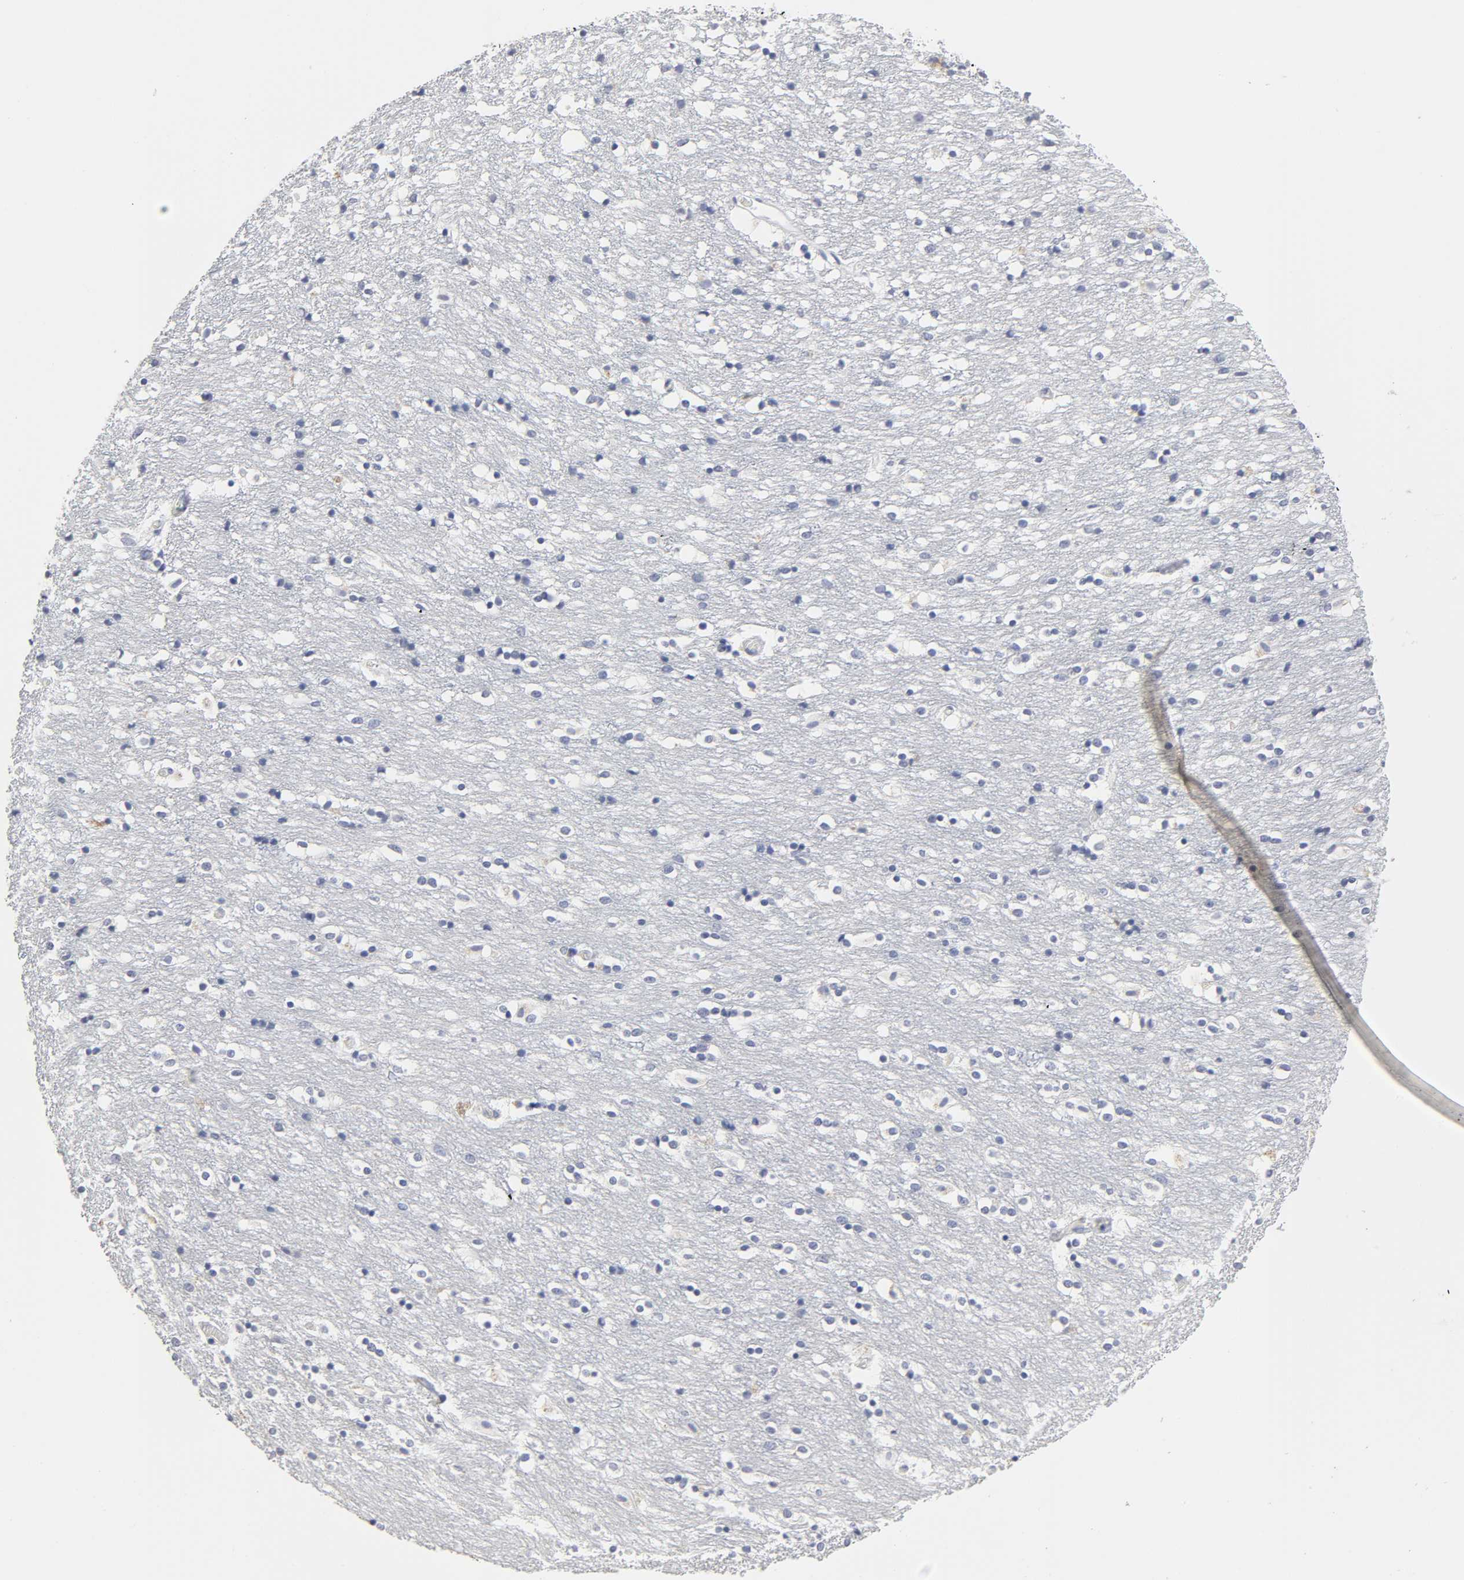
{"staining": {"intensity": "negative", "quantity": "none", "location": "none"}, "tissue": "caudate", "cell_type": "Glial cells", "image_type": "normal", "snomed": [{"axis": "morphology", "description": "Normal tissue, NOS"}, {"axis": "topography", "description": "Lateral ventricle wall"}], "caption": "Immunohistochemistry (IHC) photomicrograph of benign caudate: caudate stained with DAB shows no significant protein positivity in glial cells.", "gene": "SLCO1B3", "patient": {"sex": "female", "age": 54}}